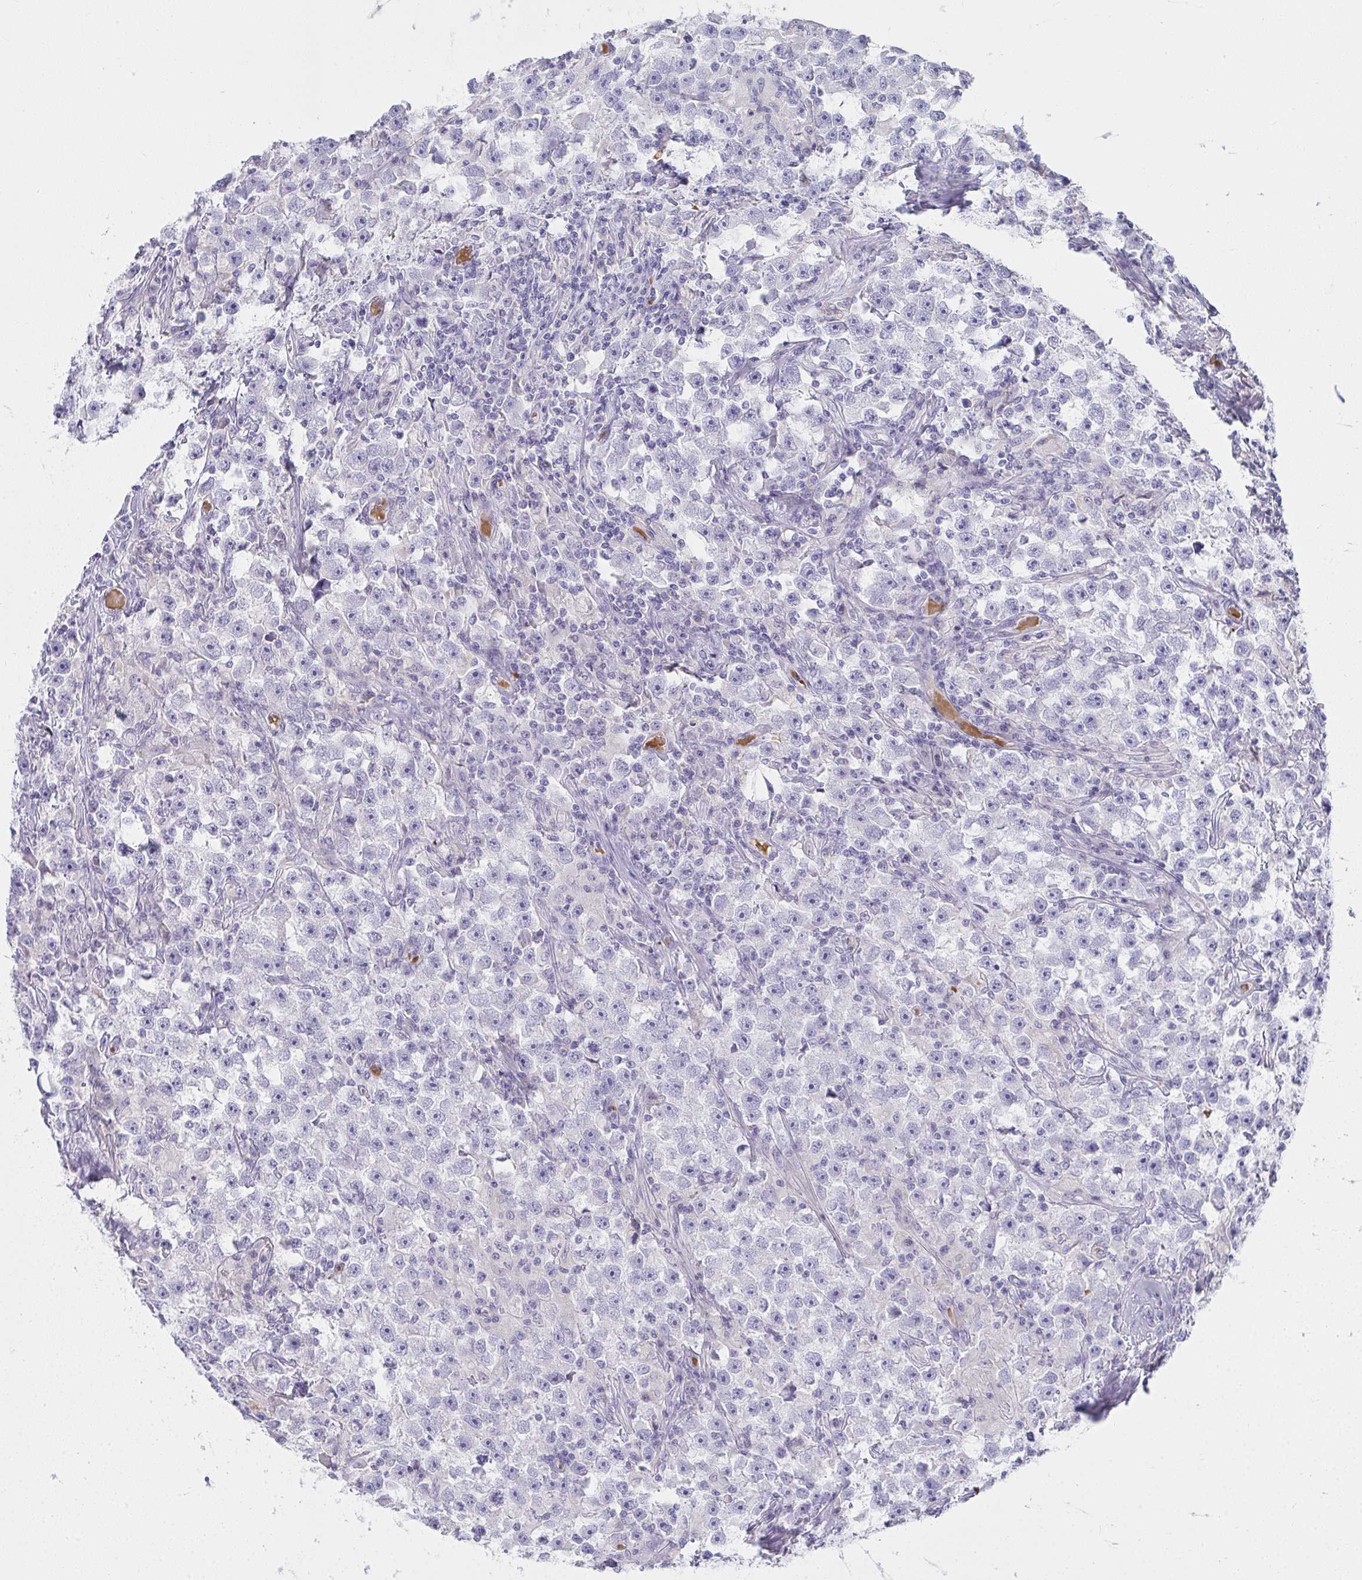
{"staining": {"intensity": "negative", "quantity": "none", "location": "none"}, "tissue": "testis cancer", "cell_type": "Tumor cells", "image_type": "cancer", "snomed": [{"axis": "morphology", "description": "Seminoma, NOS"}, {"axis": "topography", "description": "Testis"}], "caption": "The micrograph shows no staining of tumor cells in testis seminoma.", "gene": "ZNF182", "patient": {"sex": "male", "age": 33}}